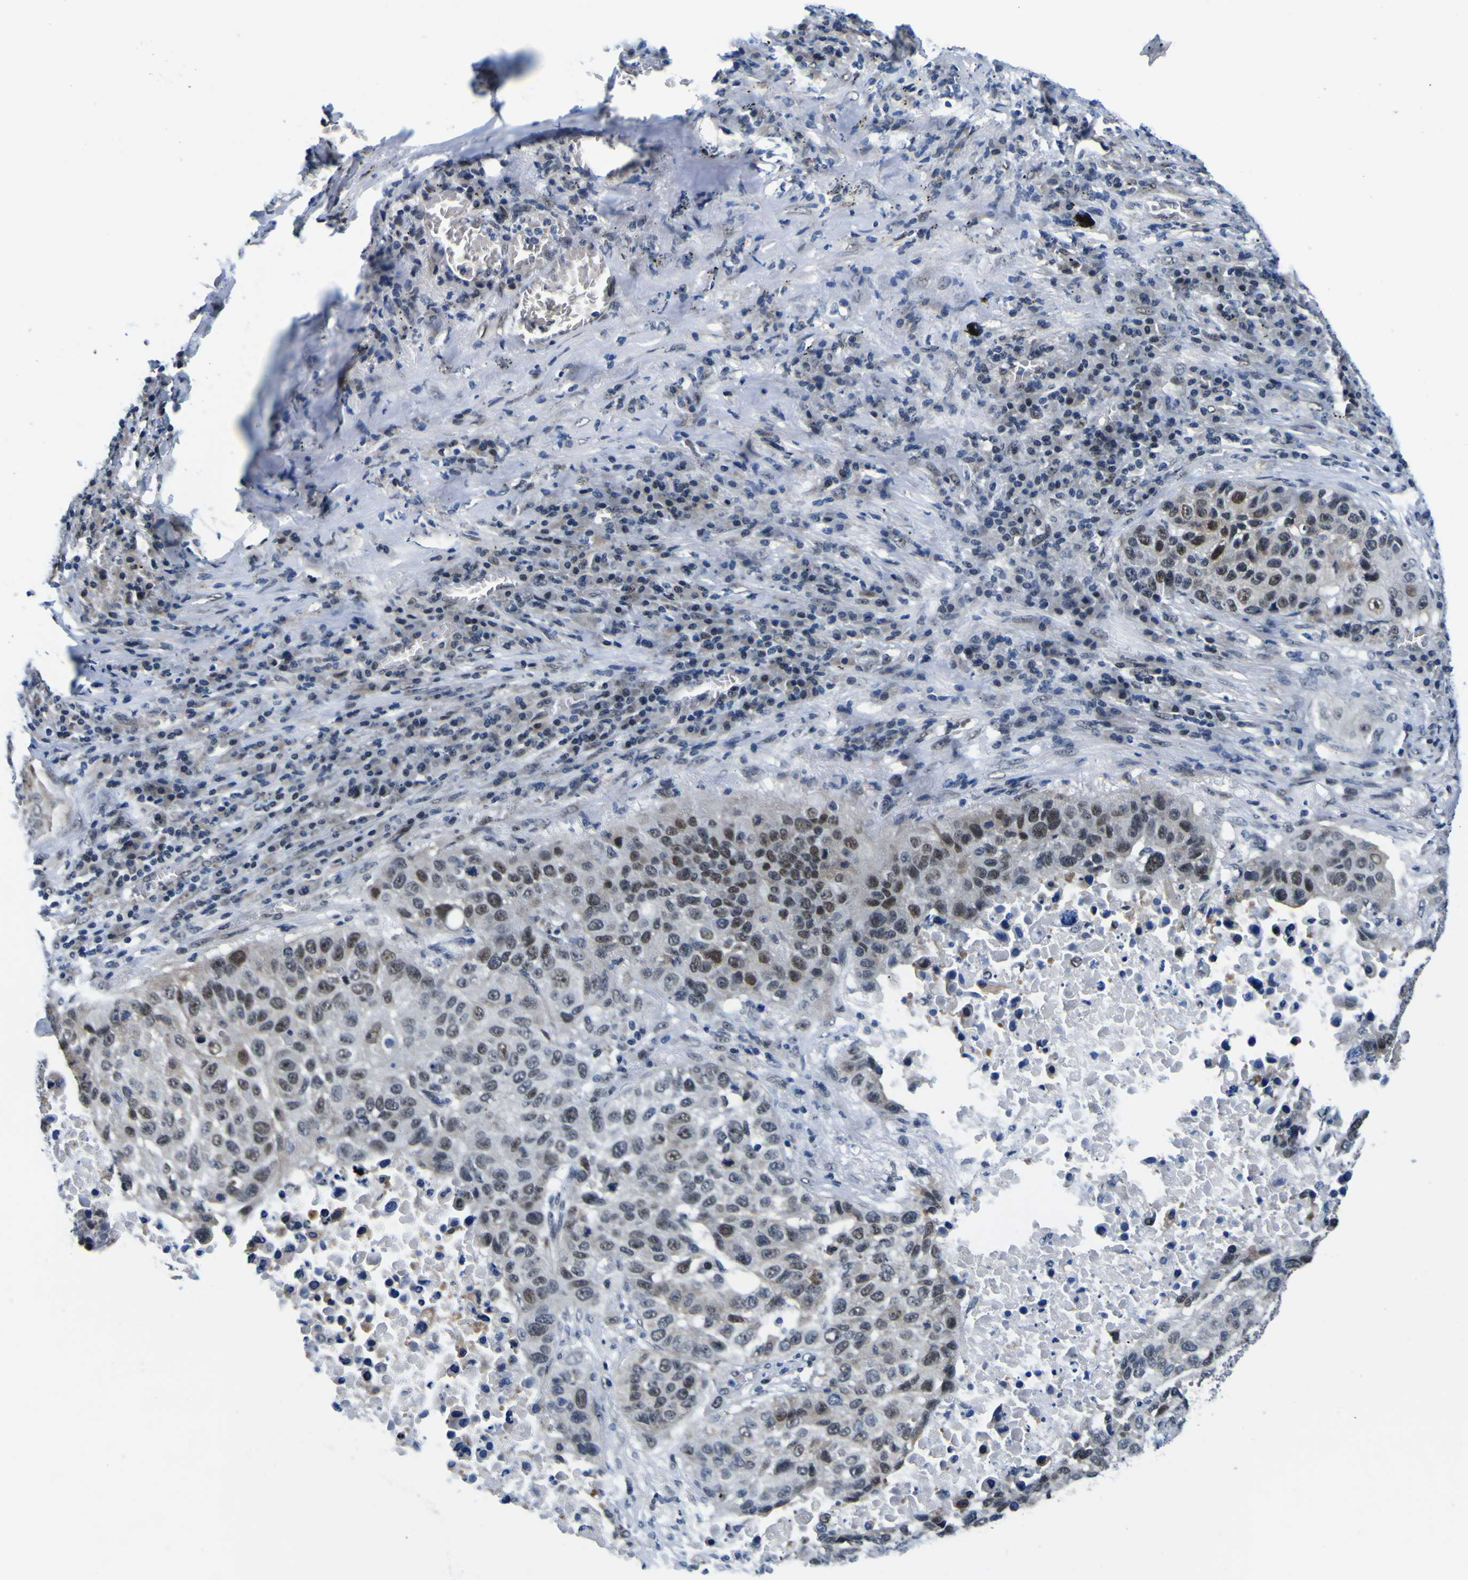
{"staining": {"intensity": "moderate", "quantity": ">75%", "location": "nuclear"}, "tissue": "lung cancer", "cell_type": "Tumor cells", "image_type": "cancer", "snomed": [{"axis": "morphology", "description": "Squamous cell carcinoma, NOS"}, {"axis": "topography", "description": "Lung"}], "caption": "A photomicrograph of human lung squamous cell carcinoma stained for a protein reveals moderate nuclear brown staining in tumor cells. The protein of interest is shown in brown color, while the nuclei are stained blue.", "gene": "CUL4B", "patient": {"sex": "male", "age": 57}}